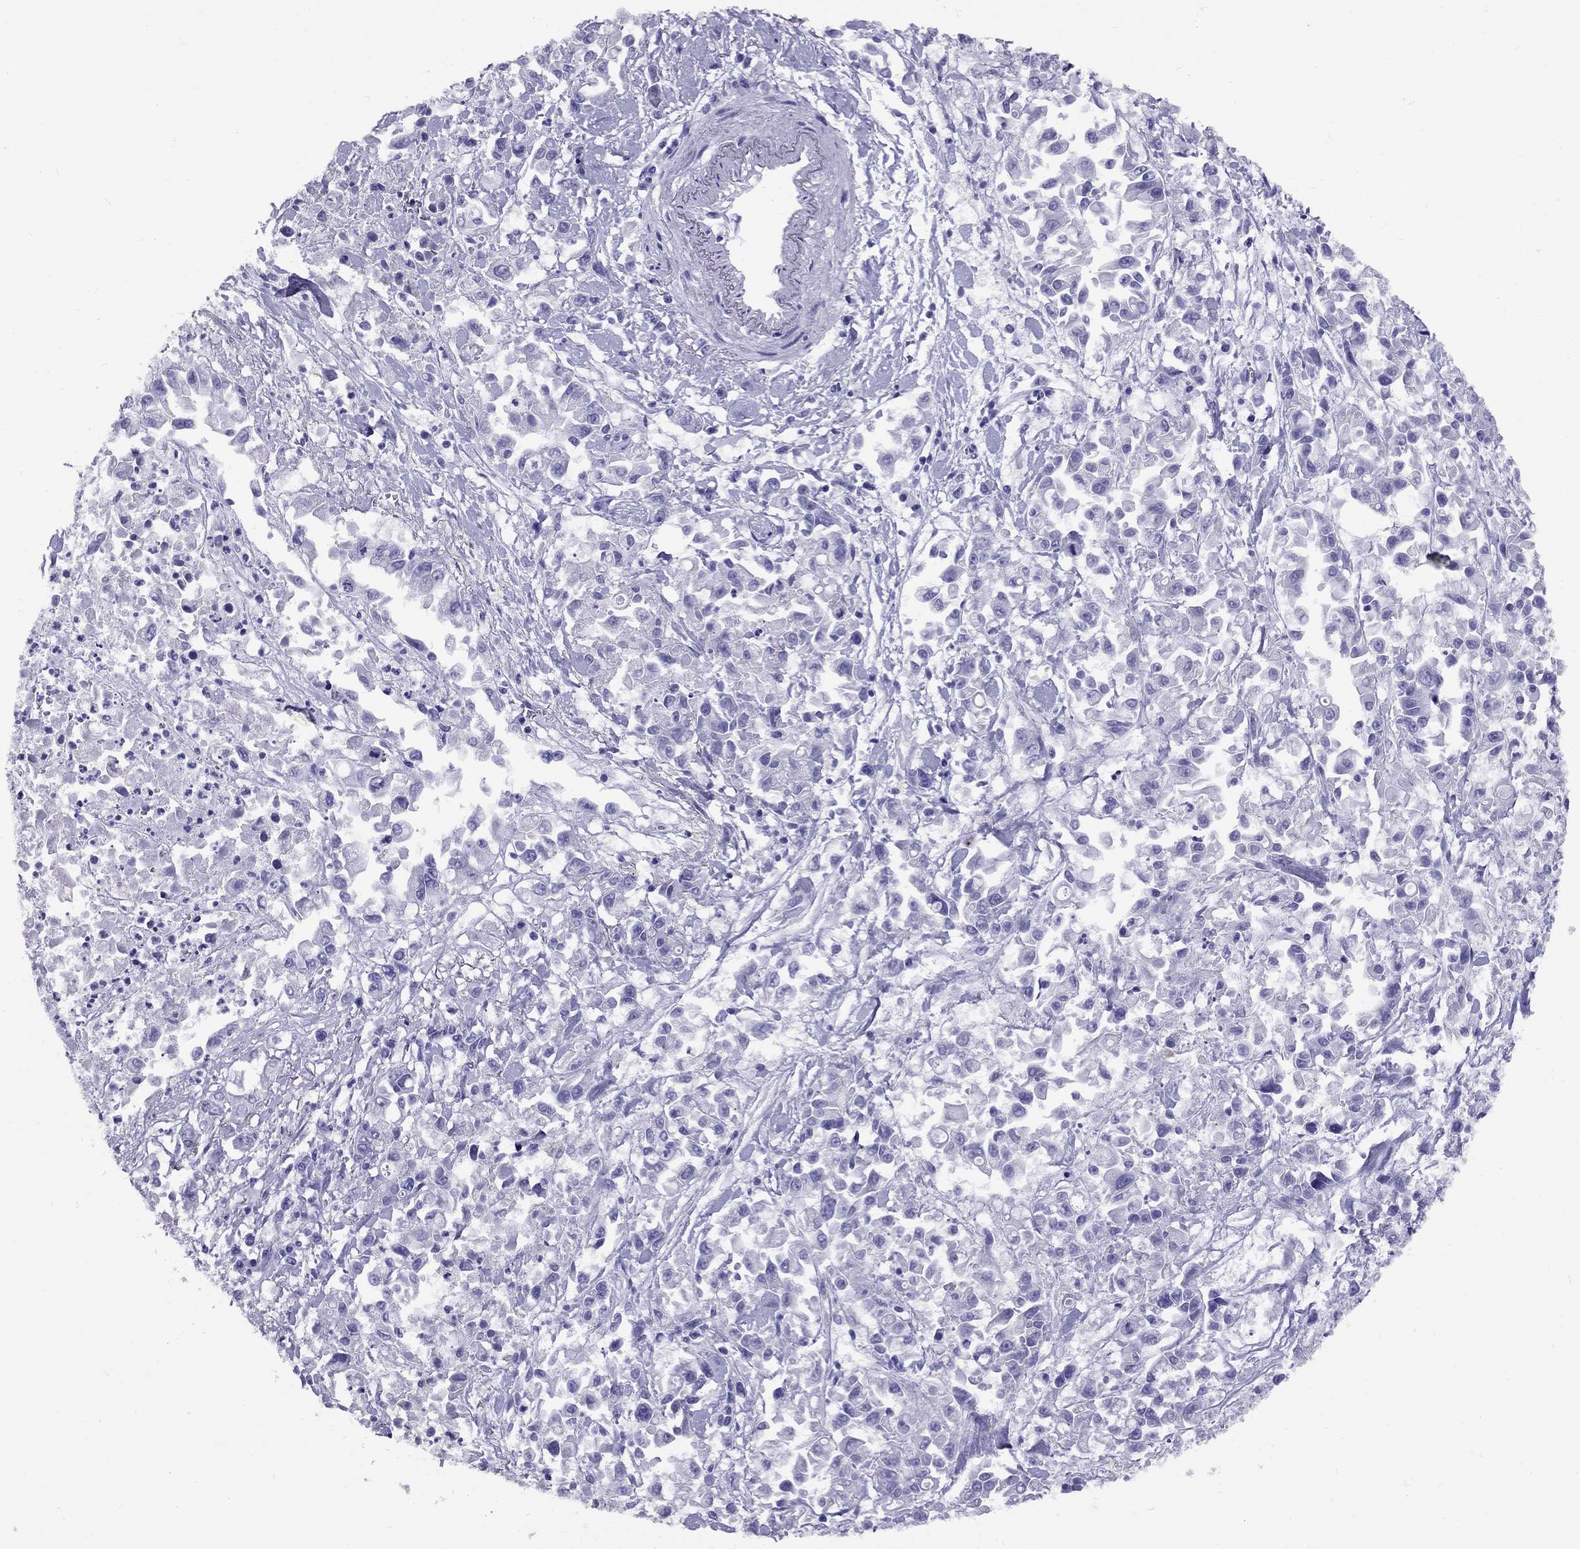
{"staining": {"intensity": "negative", "quantity": "none", "location": "none"}, "tissue": "pancreatic cancer", "cell_type": "Tumor cells", "image_type": "cancer", "snomed": [{"axis": "morphology", "description": "Adenocarcinoma, NOS"}, {"axis": "topography", "description": "Pancreas"}], "caption": "DAB (3,3'-diaminobenzidine) immunohistochemical staining of pancreatic cancer (adenocarcinoma) displays no significant staining in tumor cells.", "gene": "AVPR1B", "patient": {"sex": "female", "age": 83}}